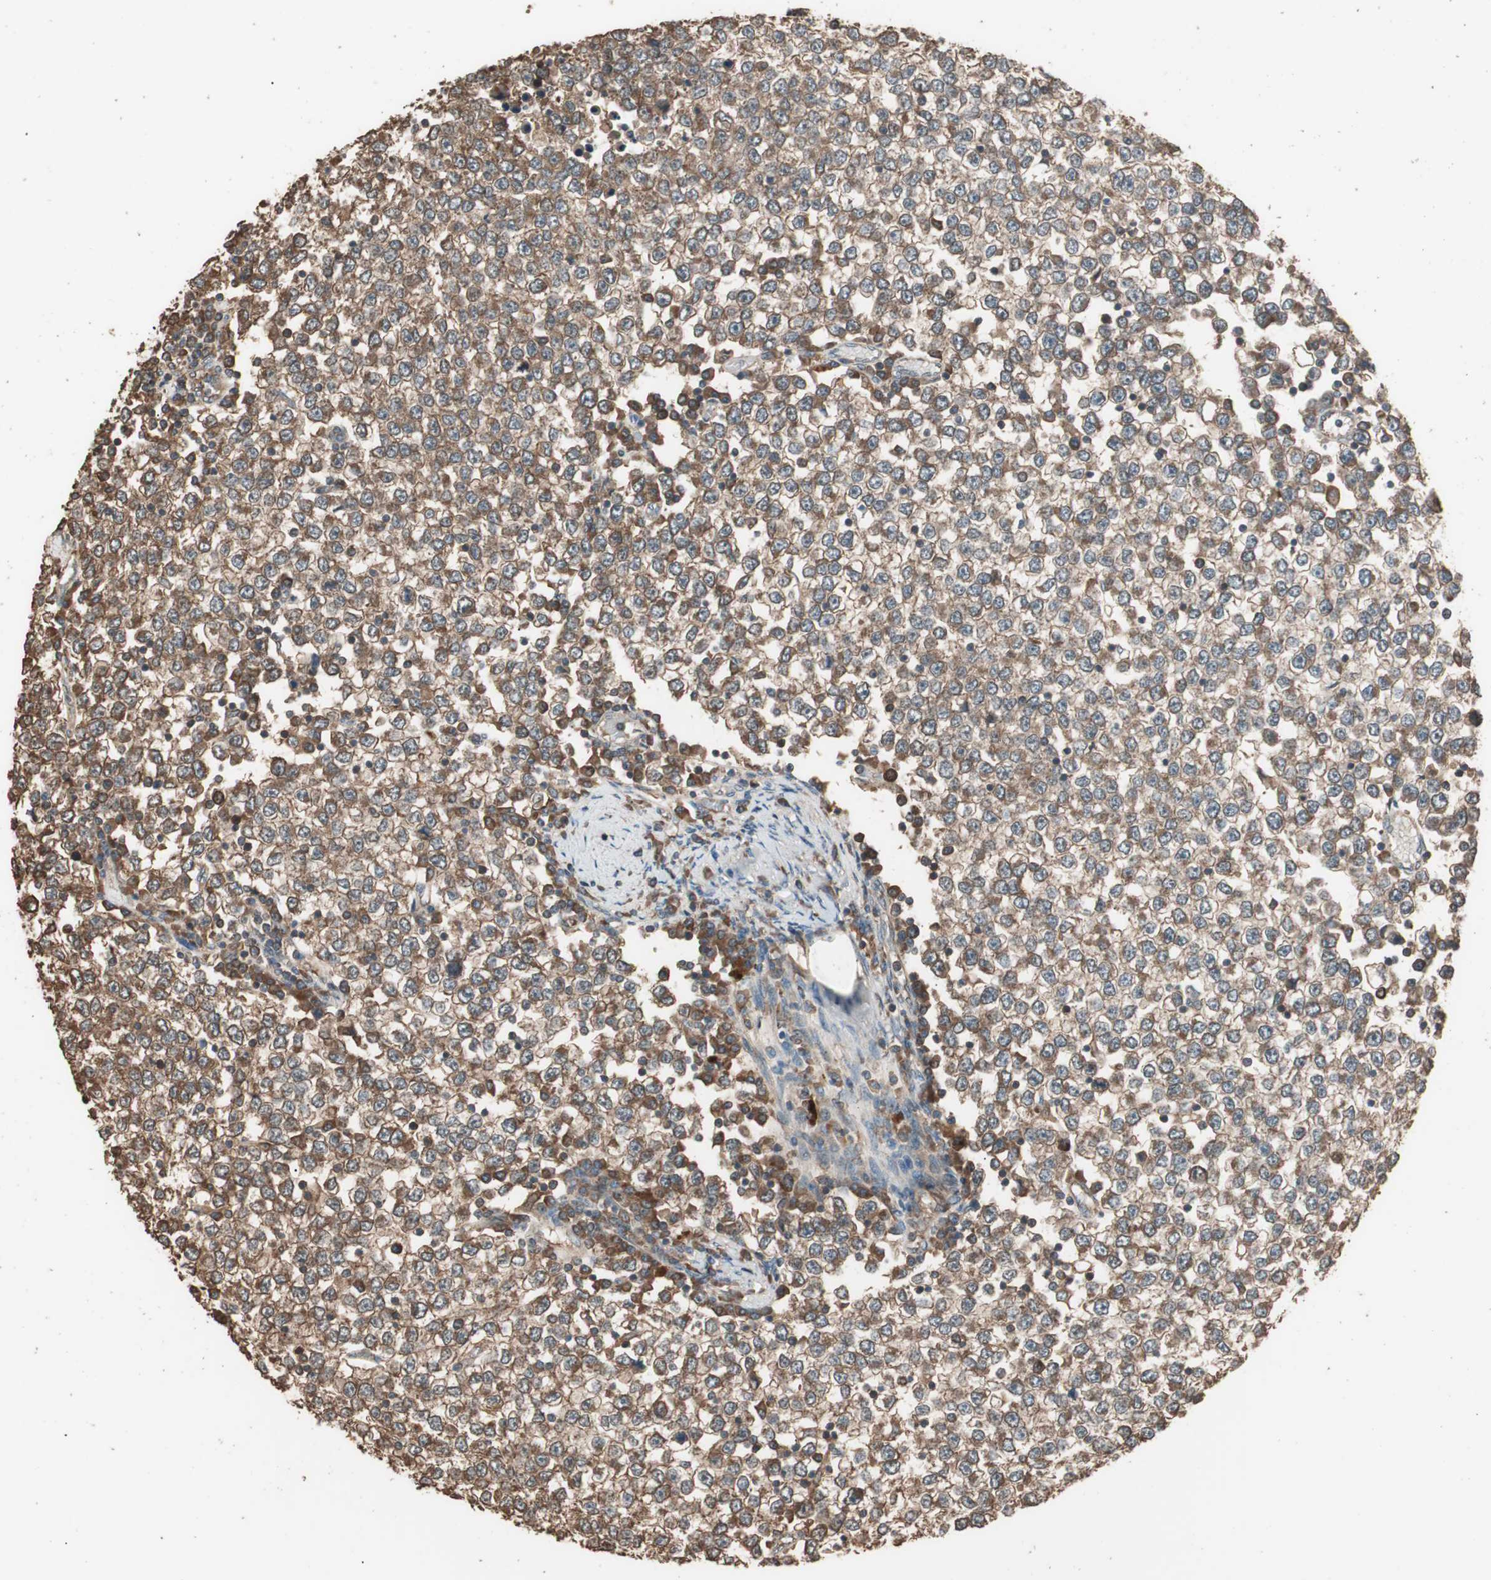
{"staining": {"intensity": "strong", "quantity": ">75%", "location": "cytoplasmic/membranous"}, "tissue": "testis cancer", "cell_type": "Tumor cells", "image_type": "cancer", "snomed": [{"axis": "morphology", "description": "Seminoma, NOS"}, {"axis": "topography", "description": "Testis"}], "caption": "Immunohistochemistry histopathology image of neoplastic tissue: seminoma (testis) stained using immunohistochemistry (IHC) shows high levels of strong protein expression localized specifically in the cytoplasmic/membranous of tumor cells, appearing as a cytoplasmic/membranous brown color.", "gene": "CCN4", "patient": {"sex": "male", "age": 65}}